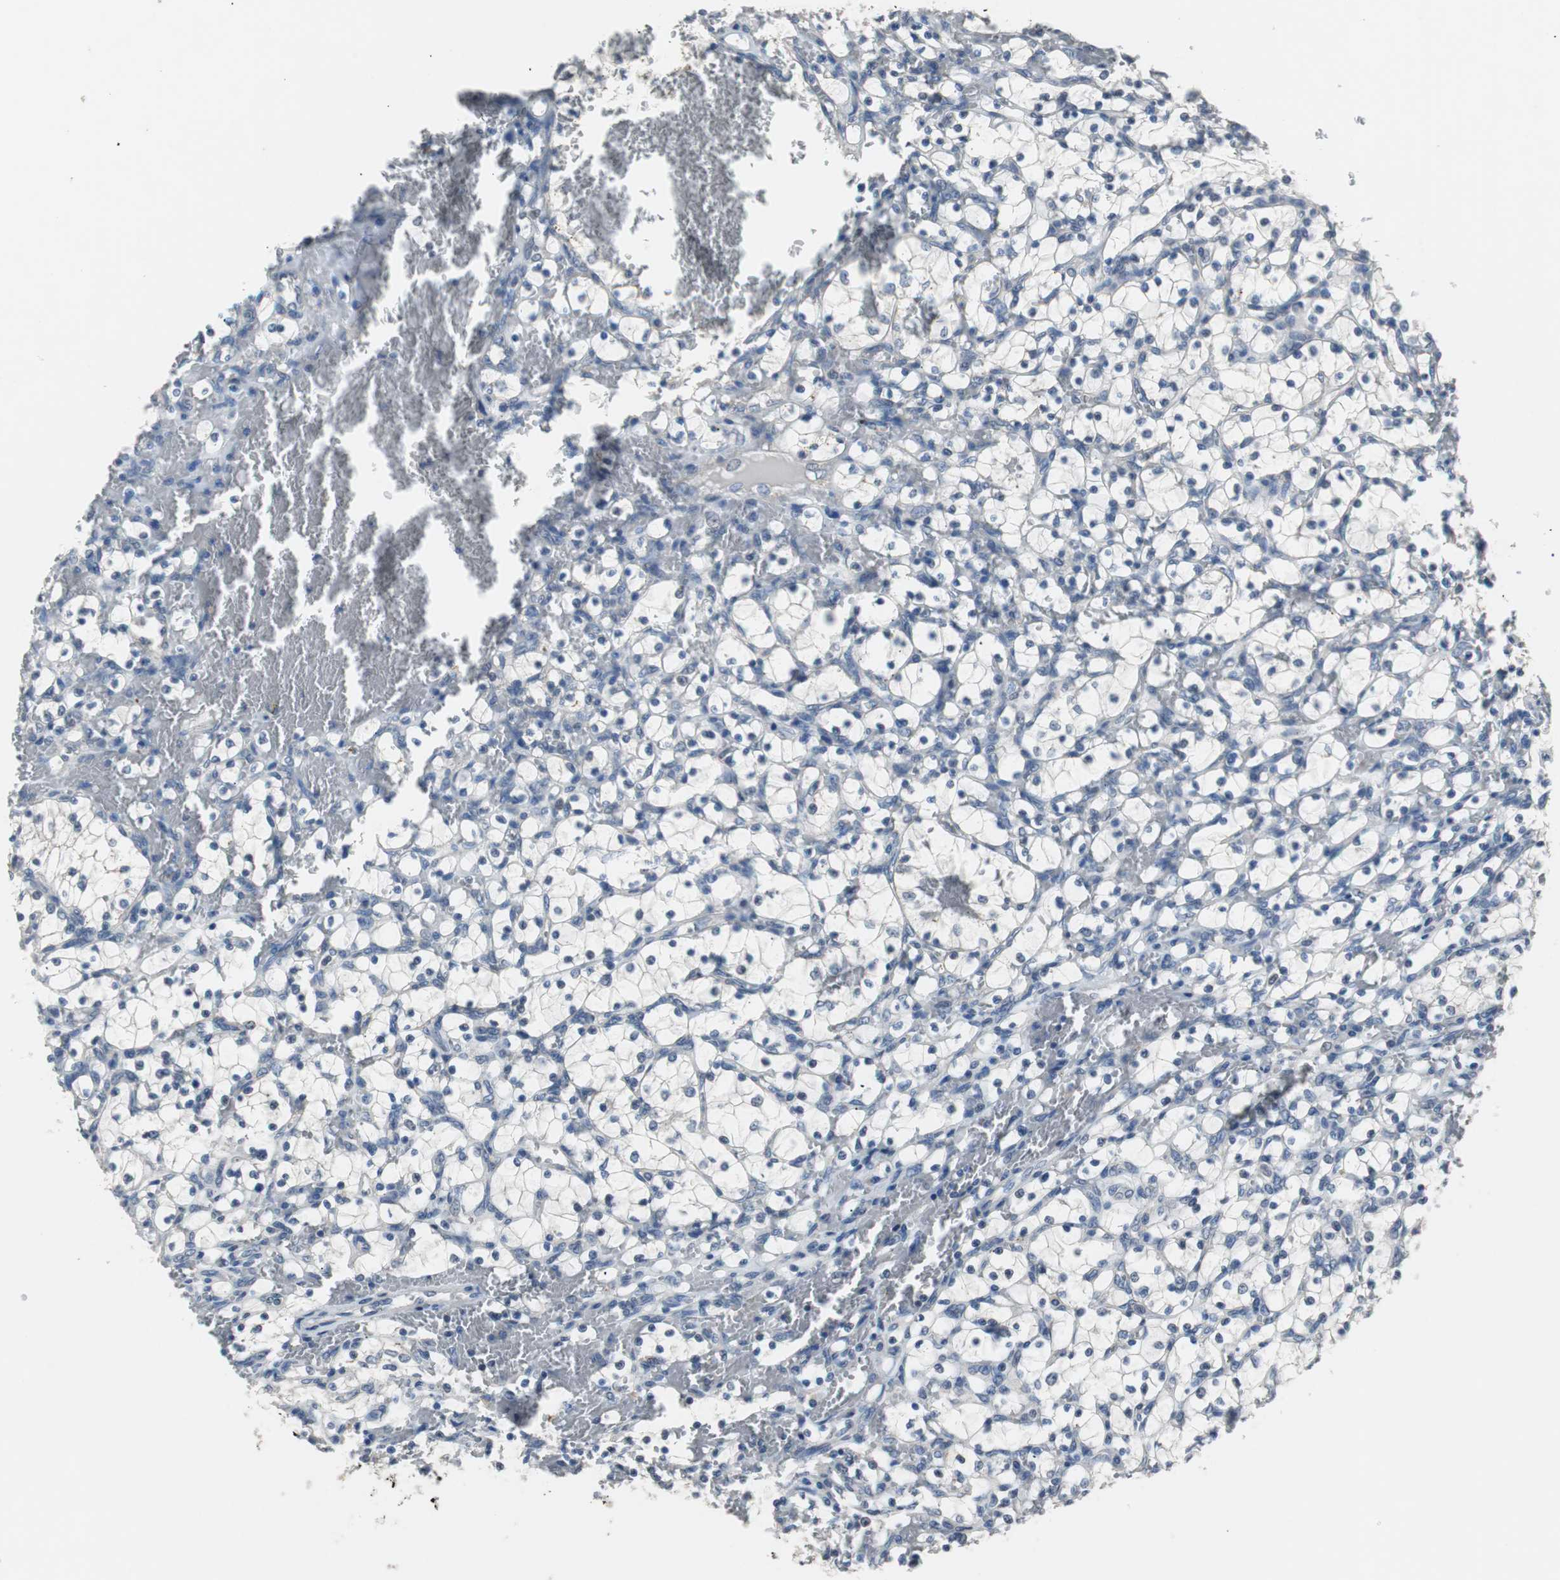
{"staining": {"intensity": "negative", "quantity": "none", "location": "none"}, "tissue": "renal cancer", "cell_type": "Tumor cells", "image_type": "cancer", "snomed": [{"axis": "morphology", "description": "Adenocarcinoma, NOS"}, {"axis": "topography", "description": "Kidney"}], "caption": "Immunohistochemistry (IHC) photomicrograph of human renal adenocarcinoma stained for a protein (brown), which demonstrates no positivity in tumor cells.", "gene": "PCYT1B", "patient": {"sex": "female", "age": 69}}